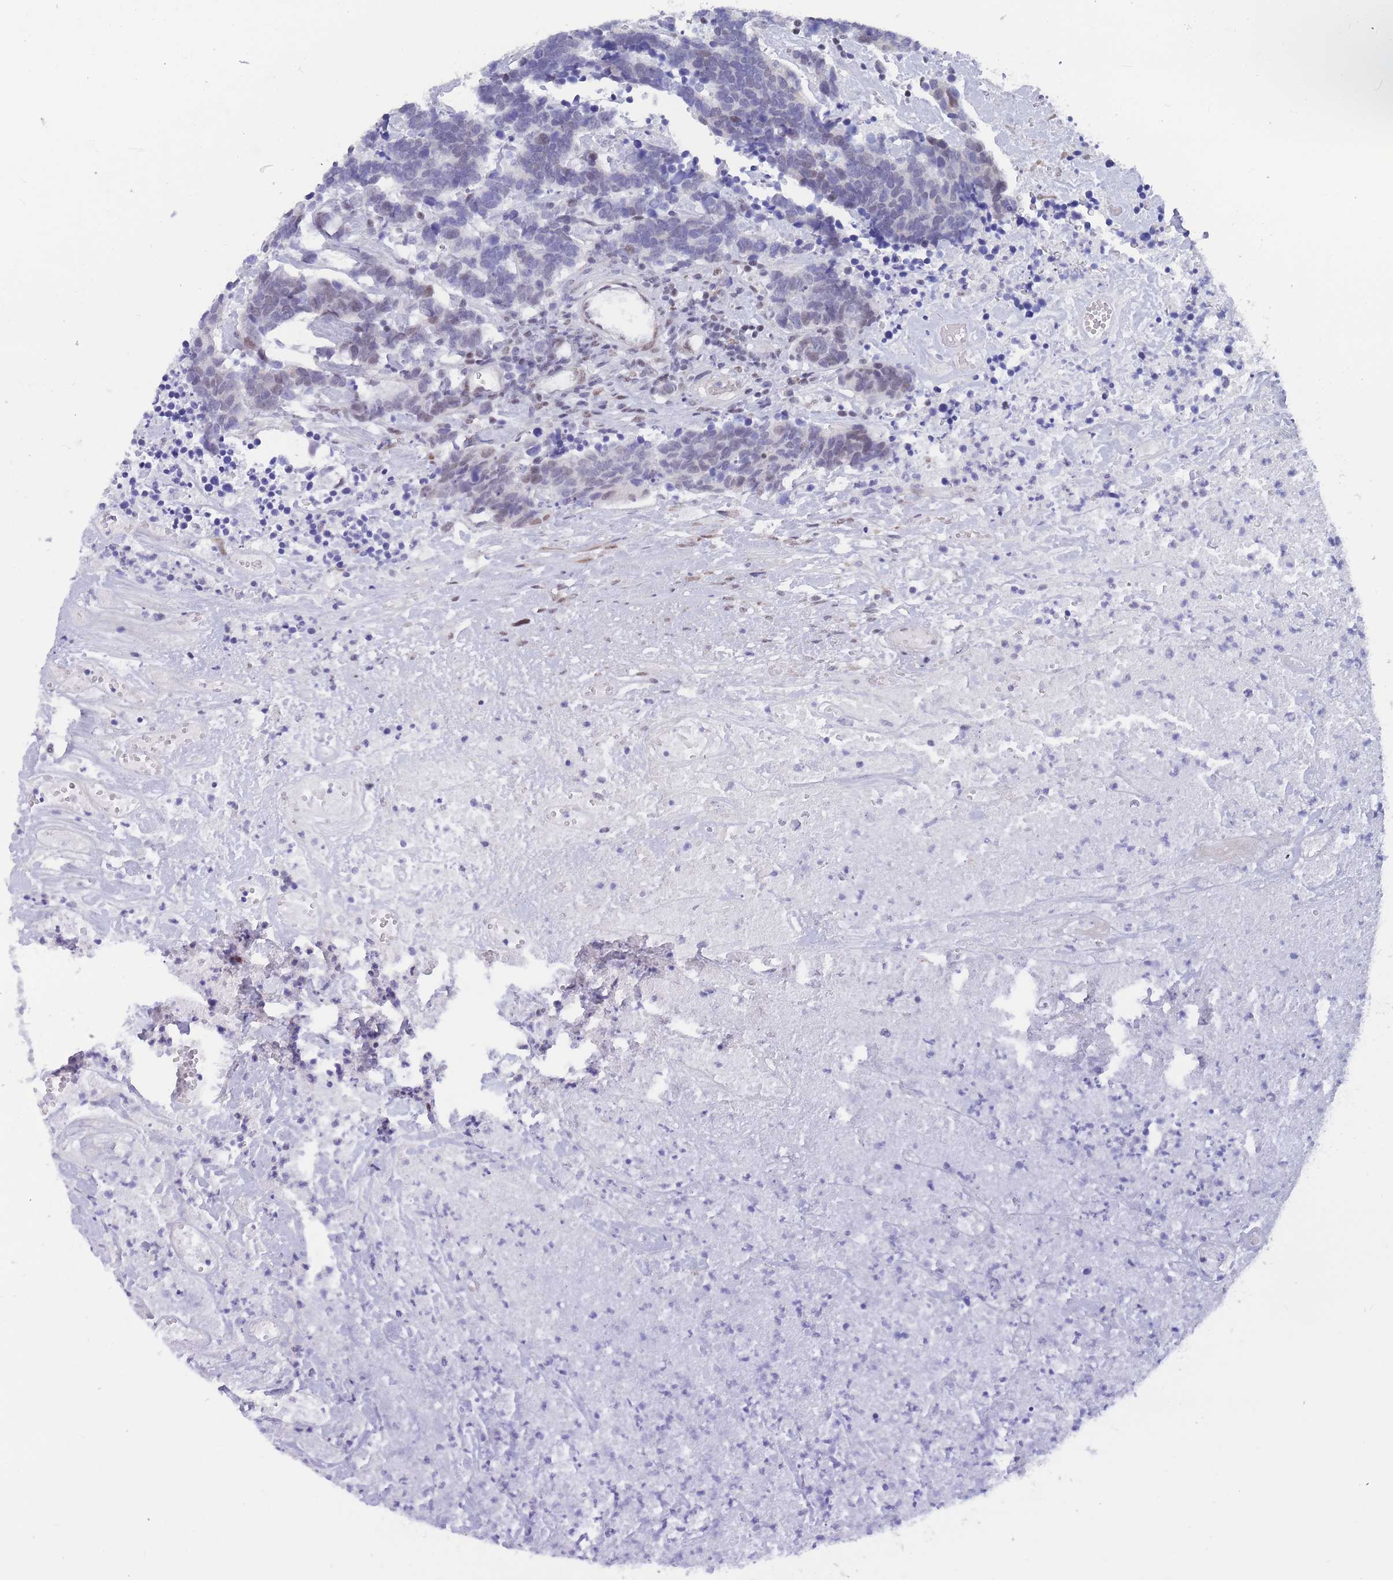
{"staining": {"intensity": "negative", "quantity": "none", "location": "none"}, "tissue": "carcinoid", "cell_type": "Tumor cells", "image_type": "cancer", "snomed": [{"axis": "morphology", "description": "Carcinoma, NOS"}, {"axis": "morphology", "description": "Carcinoid, malignant, NOS"}, {"axis": "topography", "description": "Urinary bladder"}], "caption": "Immunohistochemistry (IHC) micrograph of neoplastic tissue: human carcinoid stained with DAB (3,3'-diaminobenzidine) shows no significant protein positivity in tumor cells. Brightfield microscopy of immunohistochemistry stained with DAB (3,3'-diaminobenzidine) (brown) and hematoxylin (blue), captured at high magnification.", "gene": "BCL9L", "patient": {"sex": "male", "age": 57}}